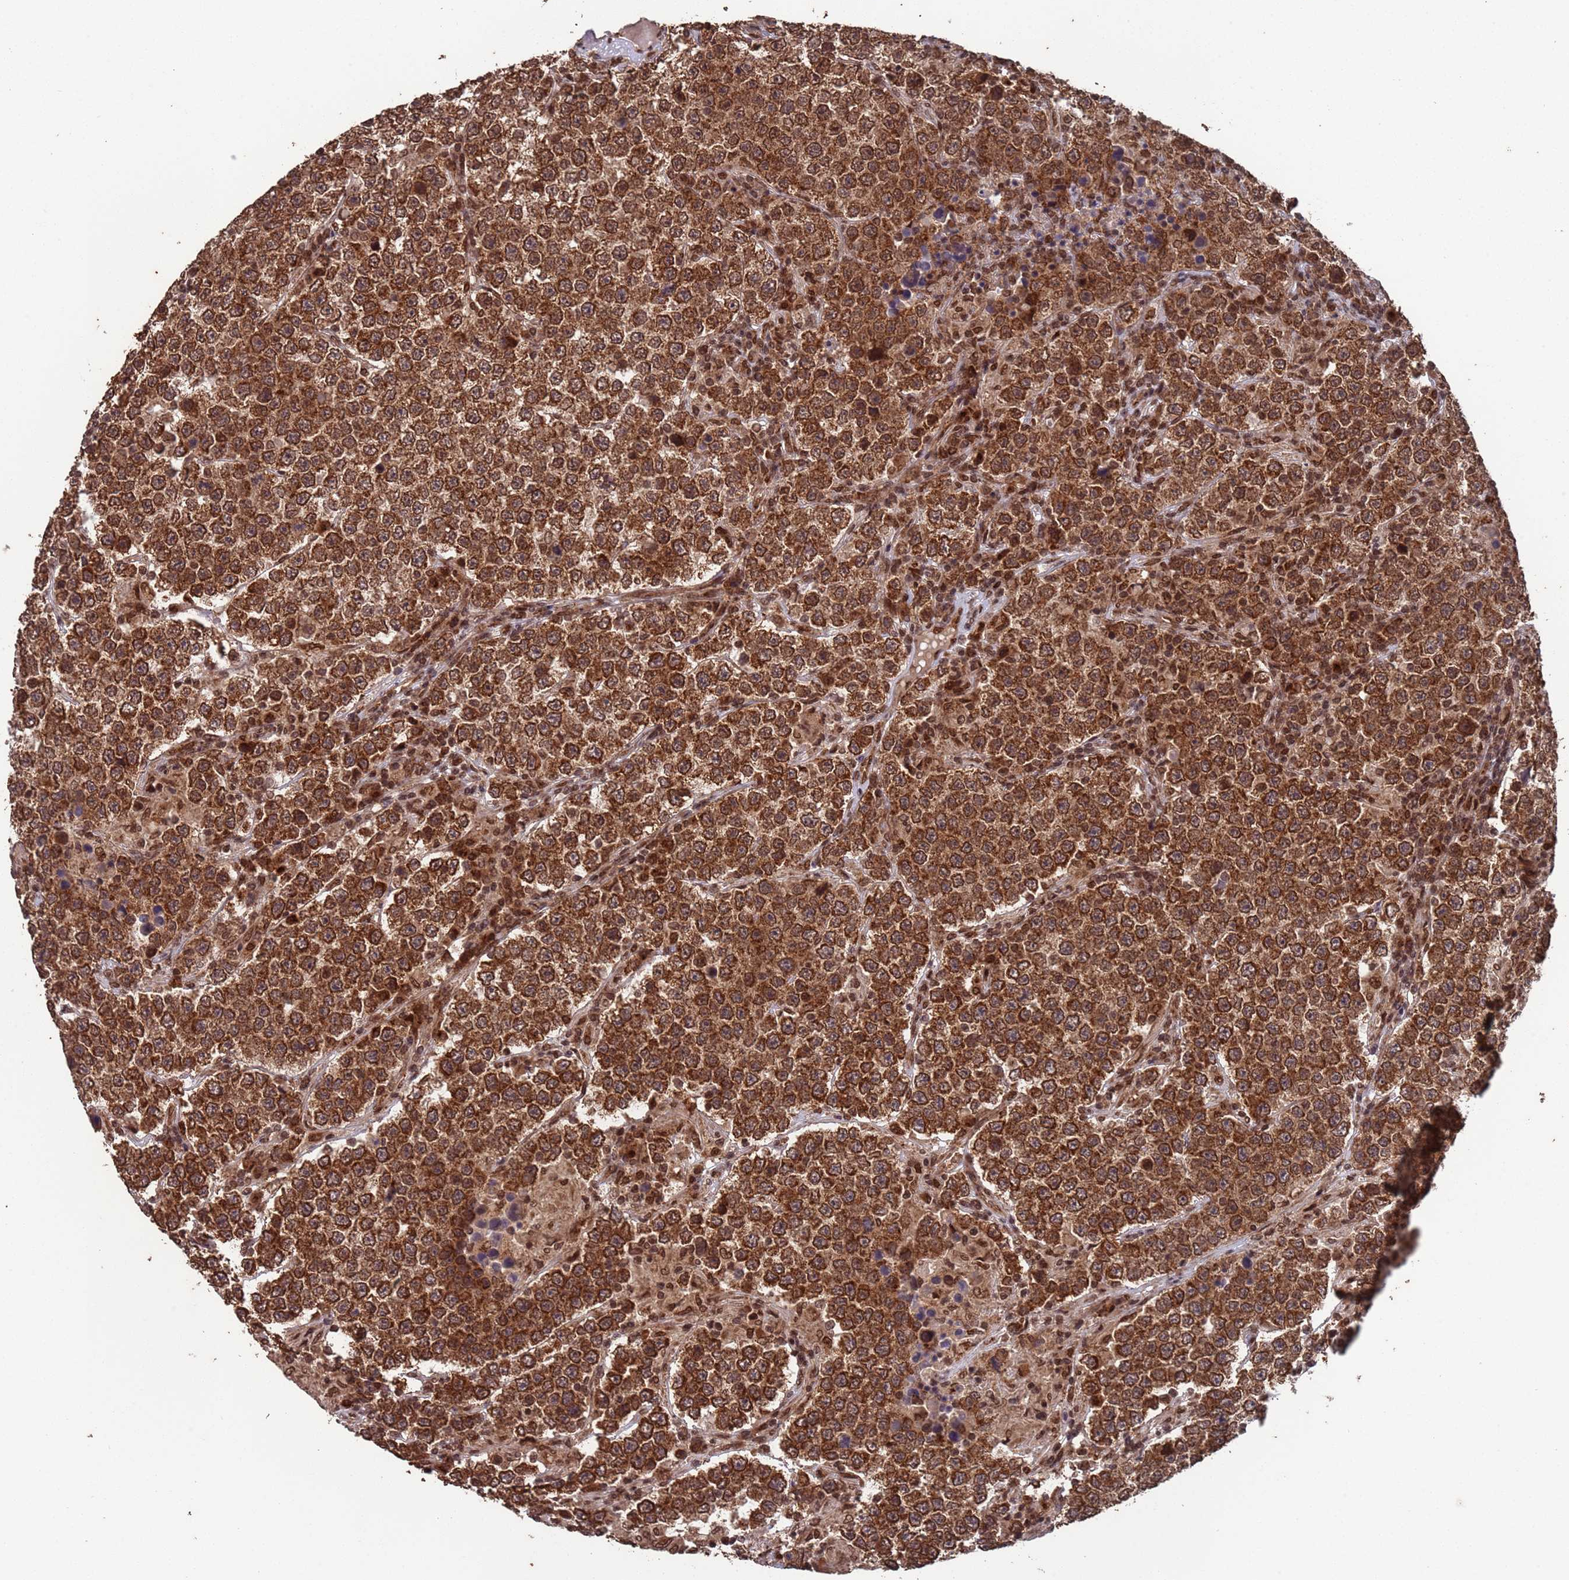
{"staining": {"intensity": "strong", "quantity": ">75%", "location": "cytoplasmic/membranous"}, "tissue": "testis cancer", "cell_type": "Tumor cells", "image_type": "cancer", "snomed": [{"axis": "morphology", "description": "Normal tissue, NOS"}, {"axis": "morphology", "description": "Urothelial carcinoma, High grade"}, {"axis": "morphology", "description": "Seminoma, NOS"}, {"axis": "morphology", "description": "Carcinoma, Embryonal, NOS"}, {"axis": "topography", "description": "Urinary bladder"}, {"axis": "topography", "description": "Testis"}], "caption": "Tumor cells reveal high levels of strong cytoplasmic/membranous staining in approximately >75% of cells in human testis cancer.", "gene": "FUBP3", "patient": {"sex": "male", "age": 41}}